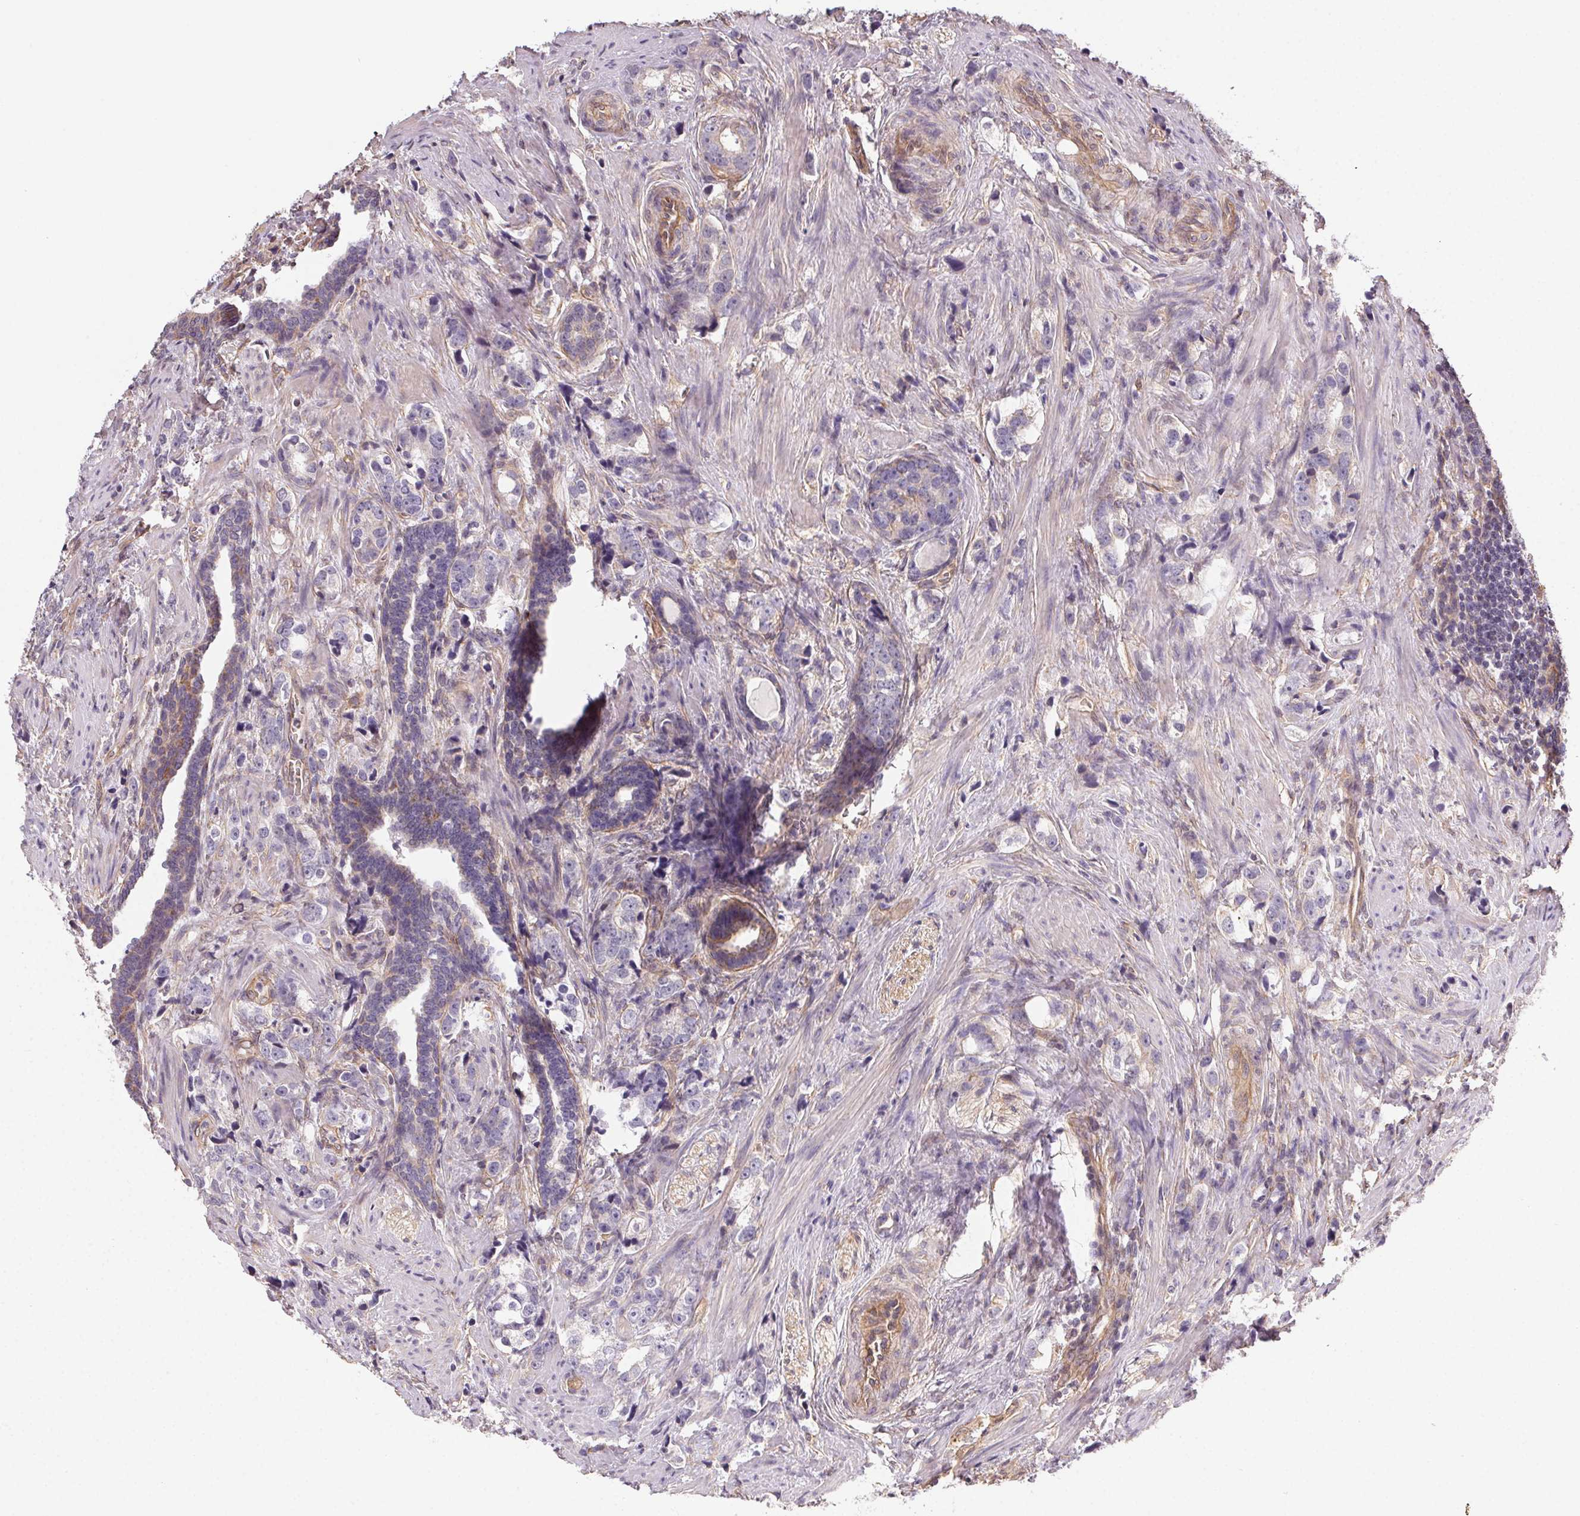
{"staining": {"intensity": "negative", "quantity": "none", "location": "none"}, "tissue": "prostate cancer", "cell_type": "Tumor cells", "image_type": "cancer", "snomed": [{"axis": "morphology", "description": "Adenocarcinoma, NOS"}, {"axis": "topography", "description": "Prostate and seminal vesicle, NOS"}], "caption": "Protein analysis of adenocarcinoma (prostate) reveals no significant positivity in tumor cells.", "gene": "PLA2G4F", "patient": {"sex": "male", "age": 63}}